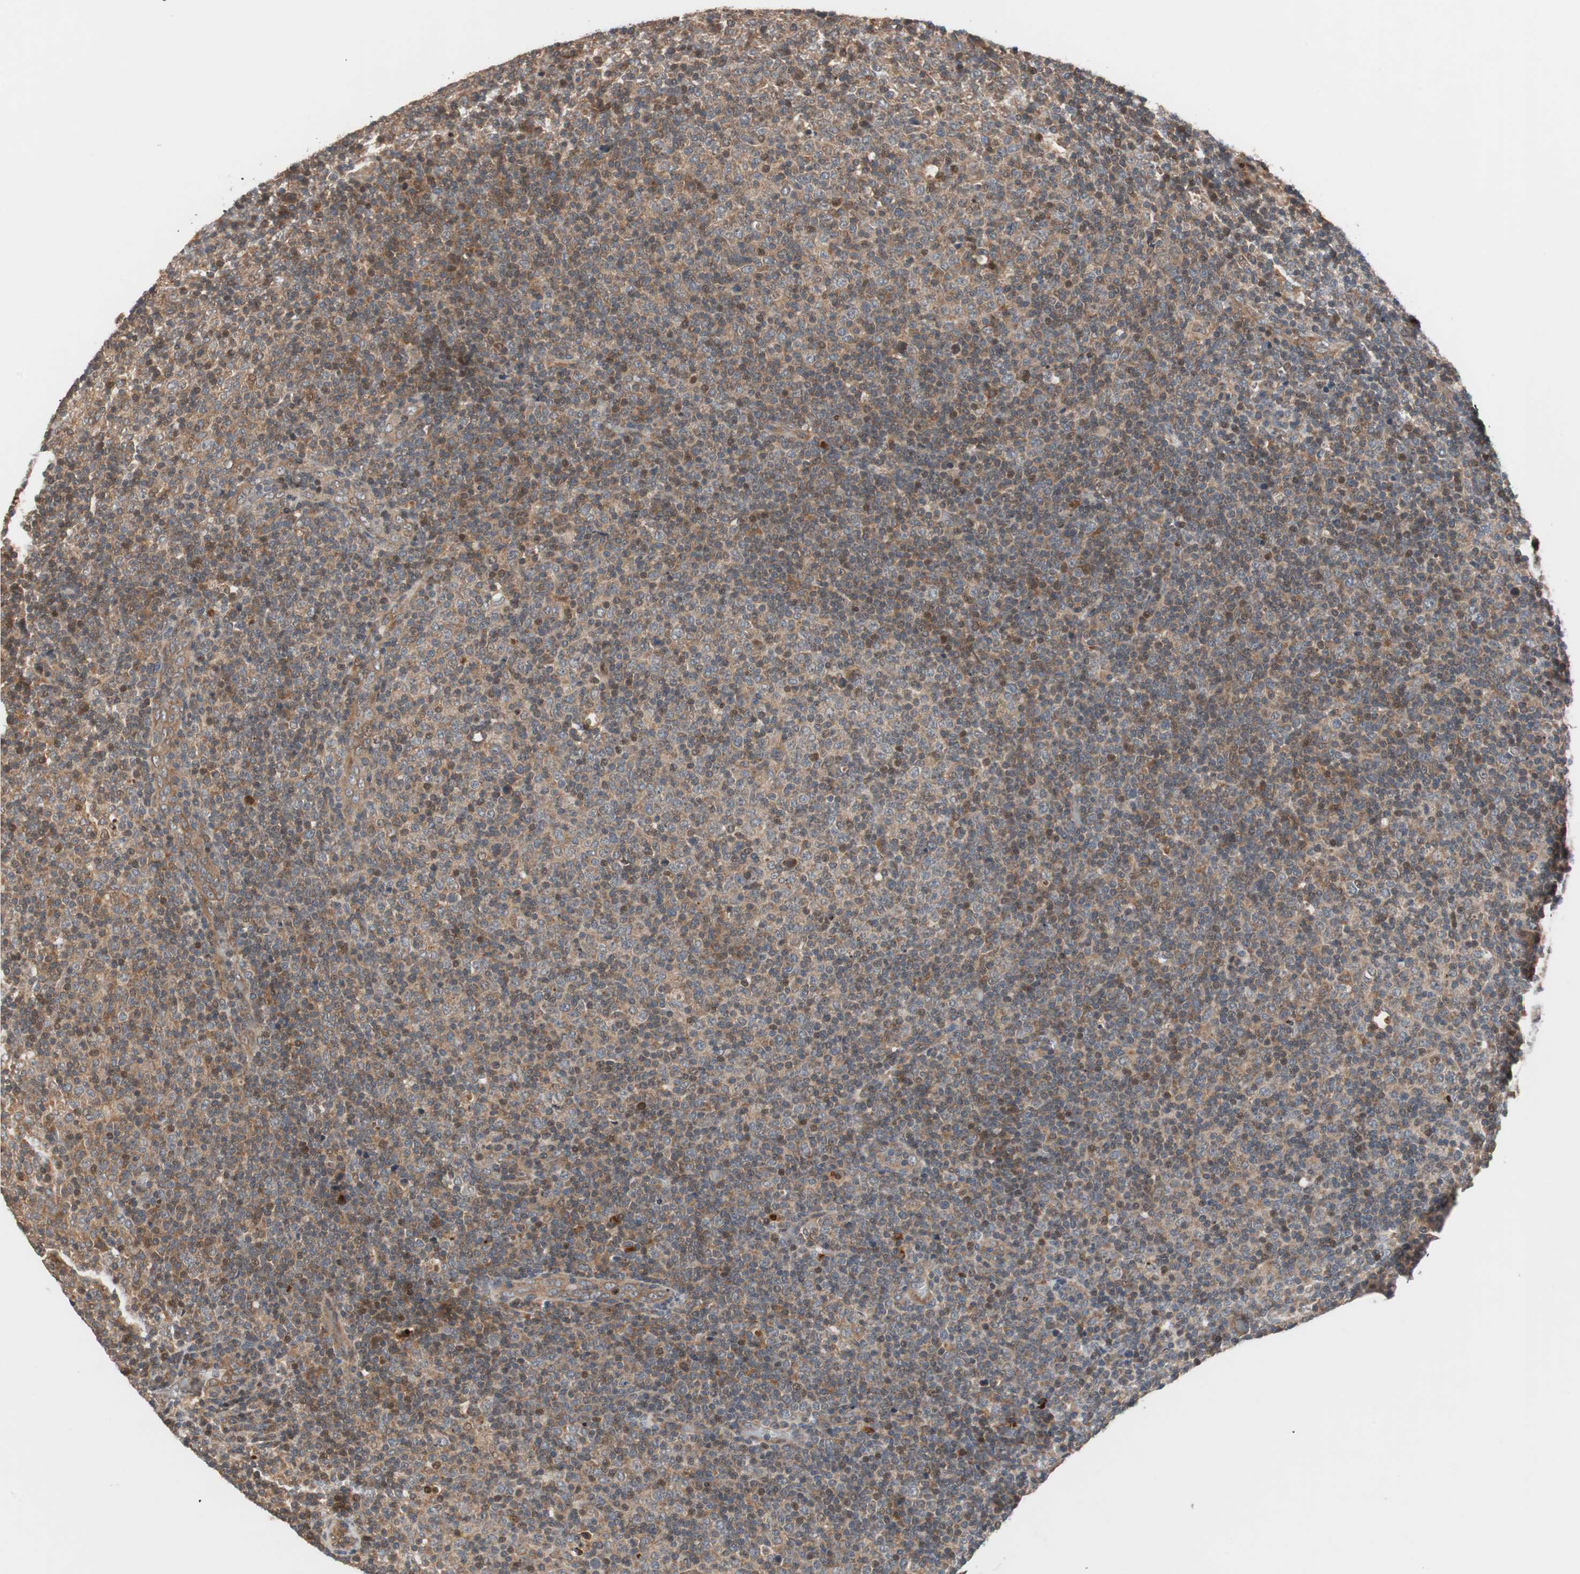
{"staining": {"intensity": "moderate", "quantity": ">75%", "location": "cytoplasmic/membranous,nuclear"}, "tissue": "lymphoma", "cell_type": "Tumor cells", "image_type": "cancer", "snomed": [{"axis": "morphology", "description": "Malignant lymphoma, non-Hodgkin's type, Low grade"}, {"axis": "topography", "description": "Lymph node"}], "caption": "Low-grade malignant lymphoma, non-Hodgkin's type stained with immunohistochemistry shows moderate cytoplasmic/membranous and nuclear positivity in about >75% of tumor cells.", "gene": "NF2", "patient": {"sex": "male", "age": 70}}